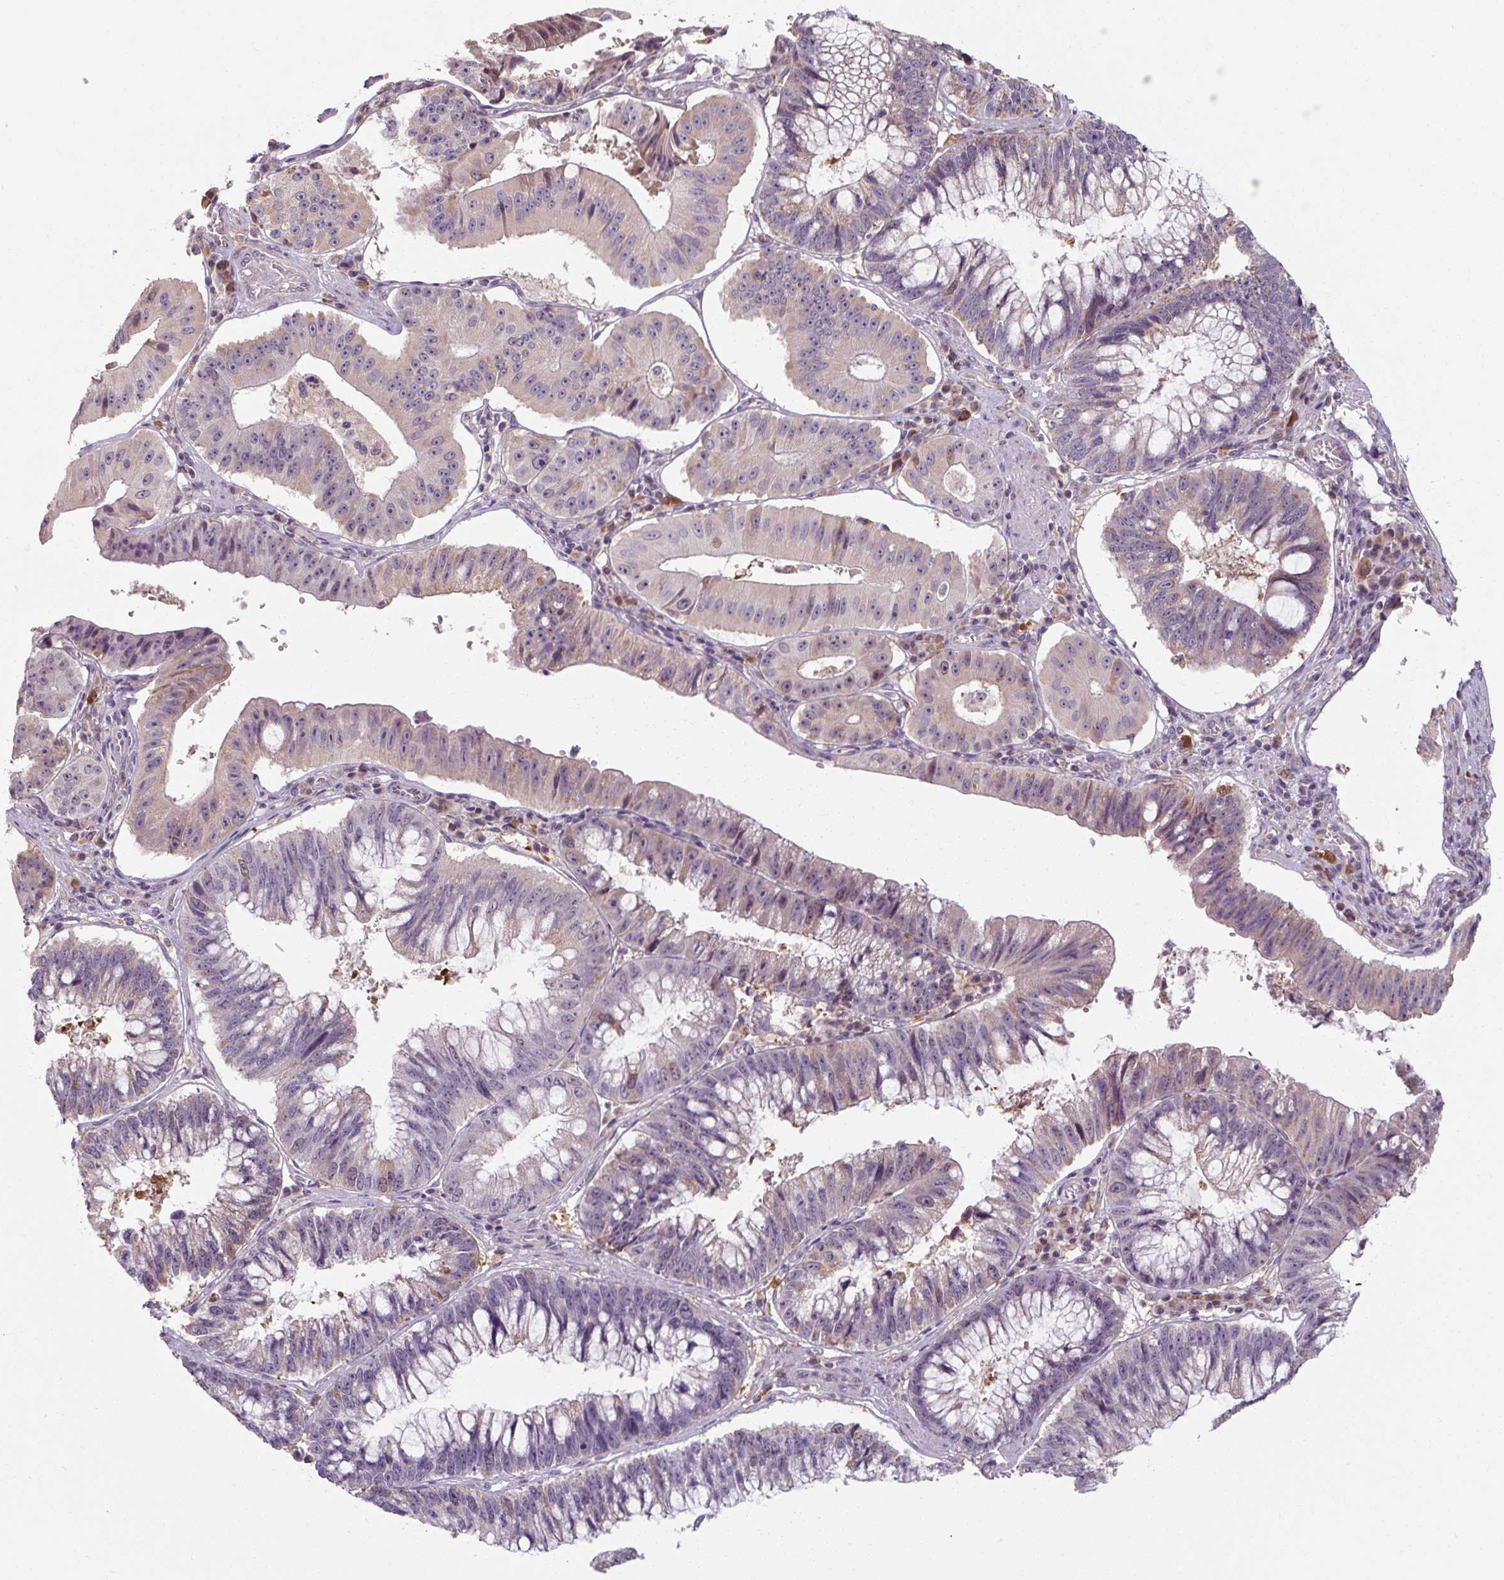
{"staining": {"intensity": "negative", "quantity": "none", "location": "none"}, "tissue": "stomach cancer", "cell_type": "Tumor cells", "image_type": "cancer", "snomed": [{"axis": "morphology", "description": "Adenocarcinoma, NOS"}, {"axis": "topography", "description": "Stomach"}], "caption": "The image displays no staining of tumor cells in stomach cancer (adenocarcinoma).", "gene": "TSEN54", "patient": {"sex": "male", "age": 59}}